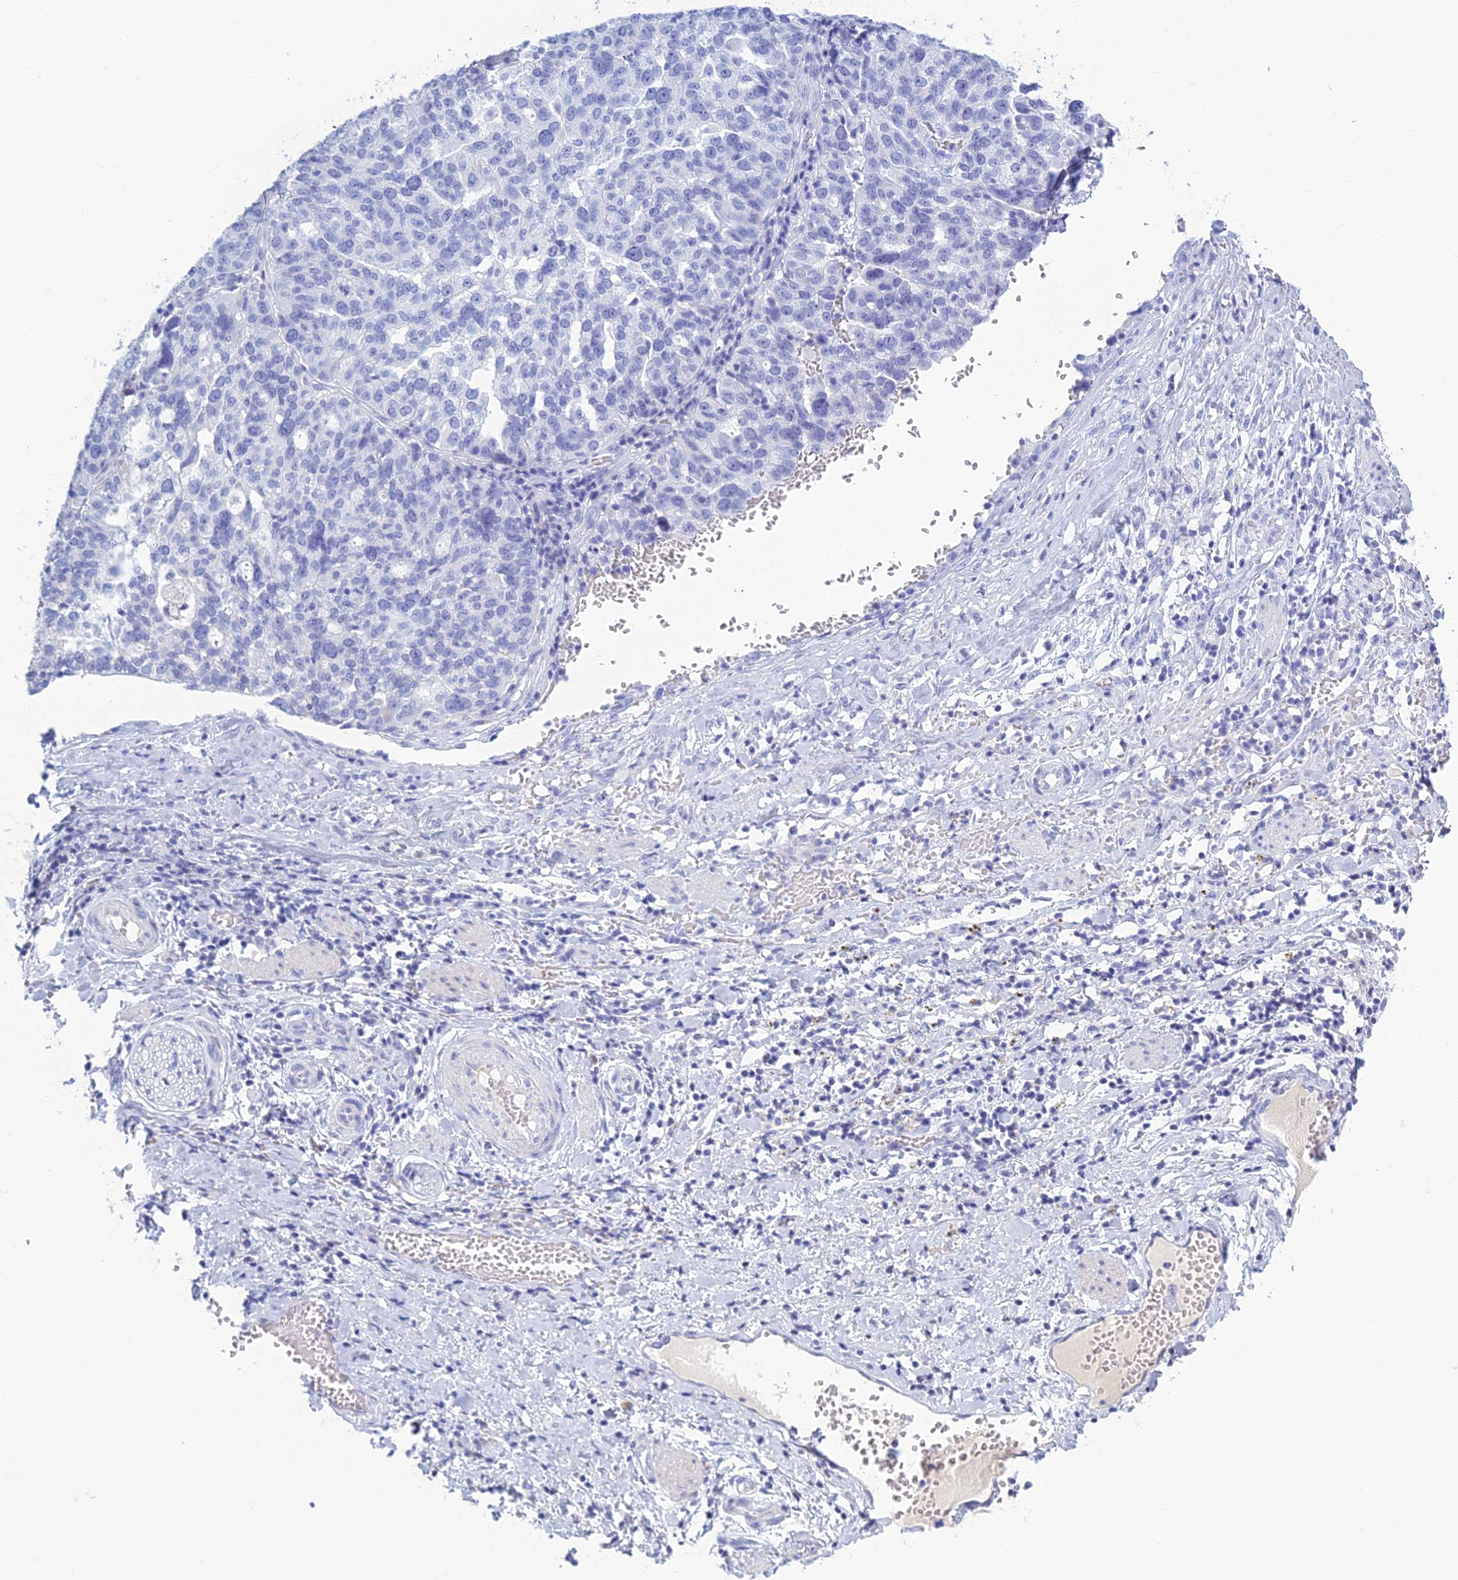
{"staining": {"intensity": "negative", "quantity": "none", "location": "none"}, "tissue": "ovarian cancer", "cell_type": "Tumor cells", "image_type": "cancer", "snomed": [{"axis": "morphology", "description": "Cystadenocarcinoma, serous, NOS"}, {"axis": "topography", "description": "Ovary"}], "caption": "Immunohistochemistry of human ovarian serous cystadenocarcinoma displays no positivity in tumor cells.", "gene": "MUC13", "patient": {"sex": "female", "age": 59}}